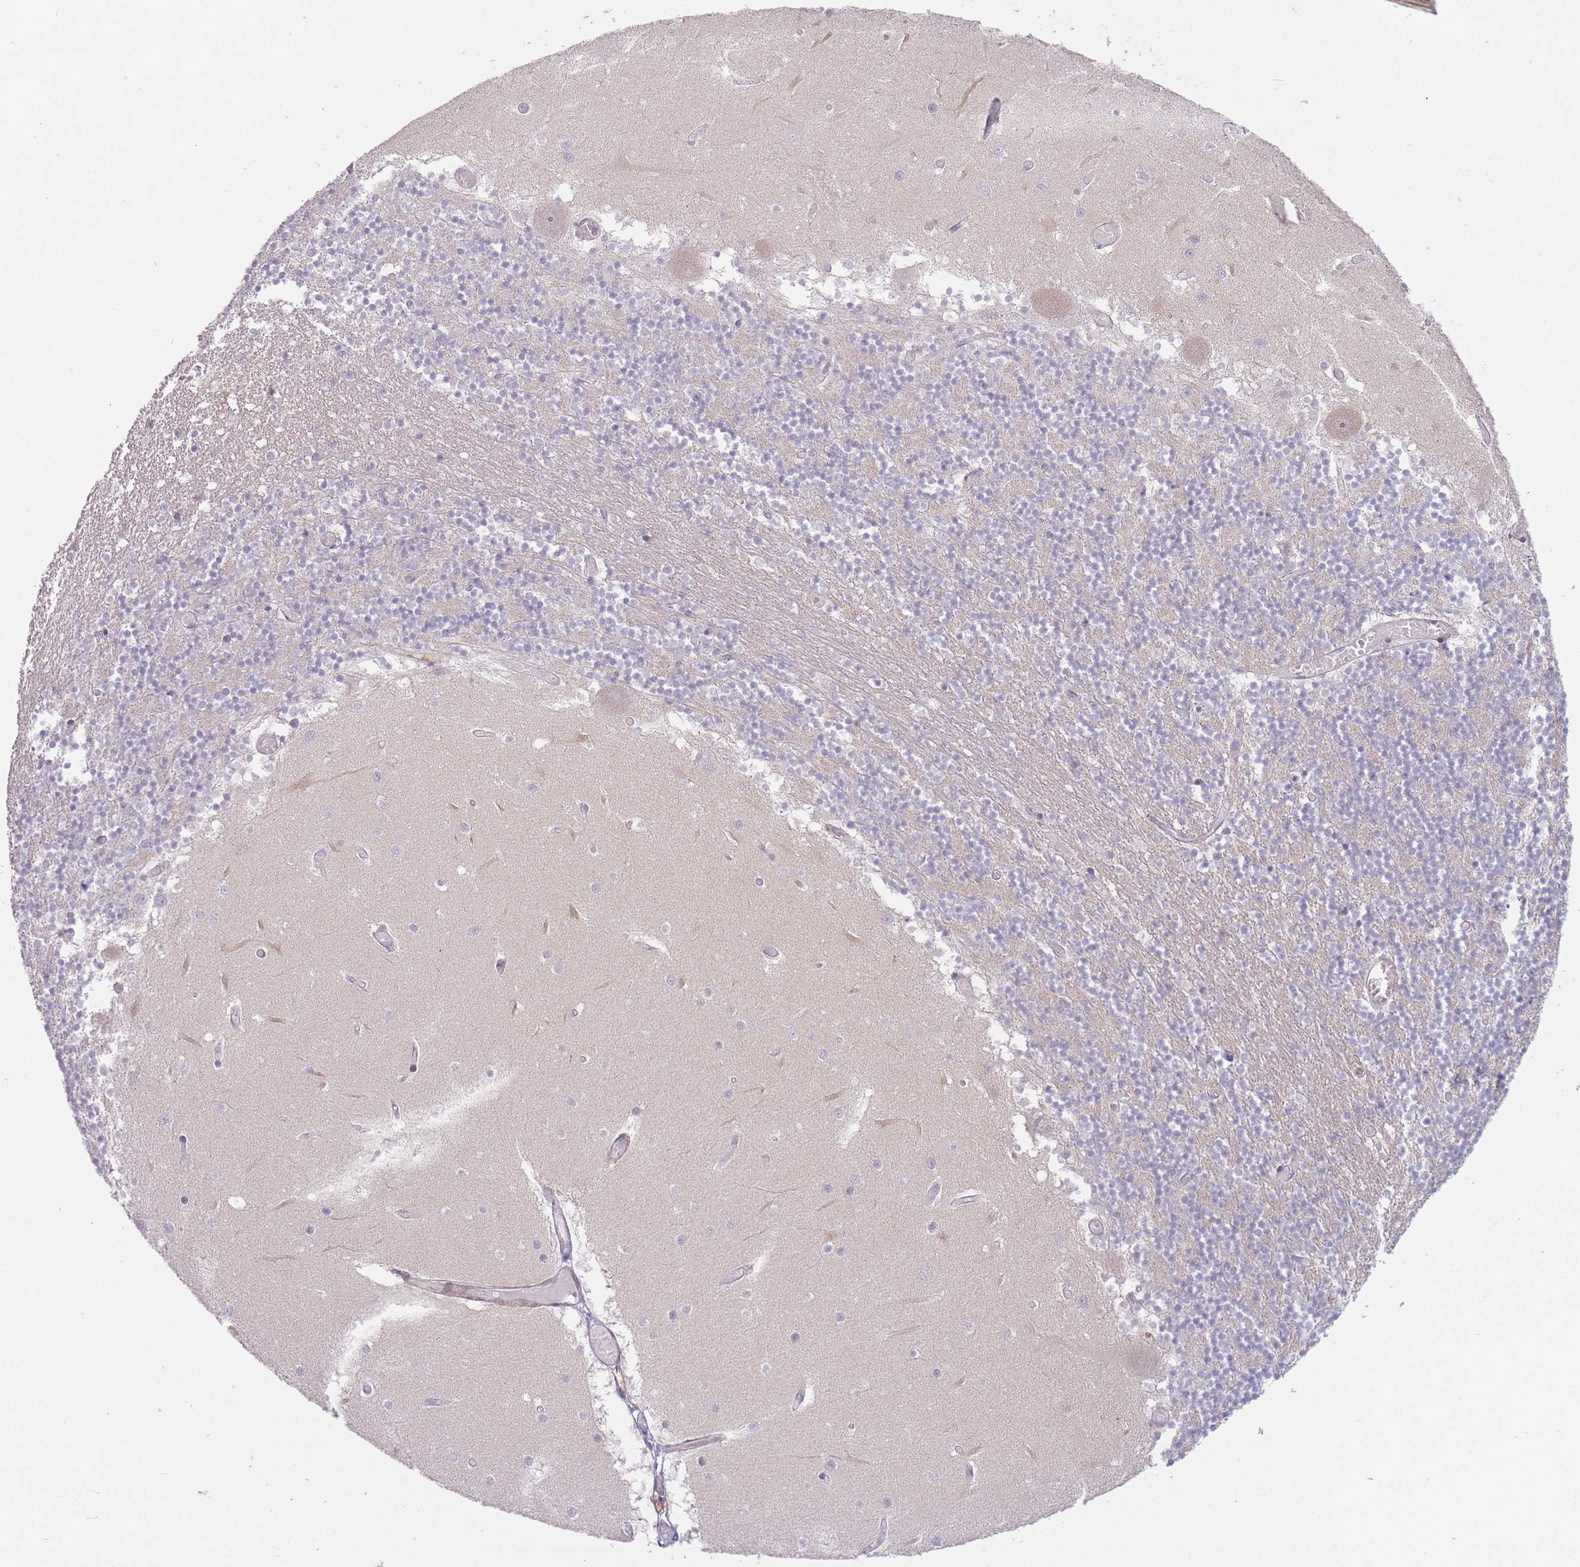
{"staining": {"intensity": "negative", "quantity": "none", "location": "none"}, "tissue": "cerebellum", "cell_type": "Cells in granular layer", "image_type": "normal", "snomed": [{"axis": "morphology", "description": "Normal tissue, NOS"}, {"axis": "topography", "description": "Cerebellum"}], "caption": "The micrograph exhibits no staining of cells in granular layer in normal cerebellum. (DAB (3,3'-diaminobenzidine) immunohistochemistry (IHC), high magnification).", "gene": "IFNA10", "patient": {"sex": "female", "age": 28}}